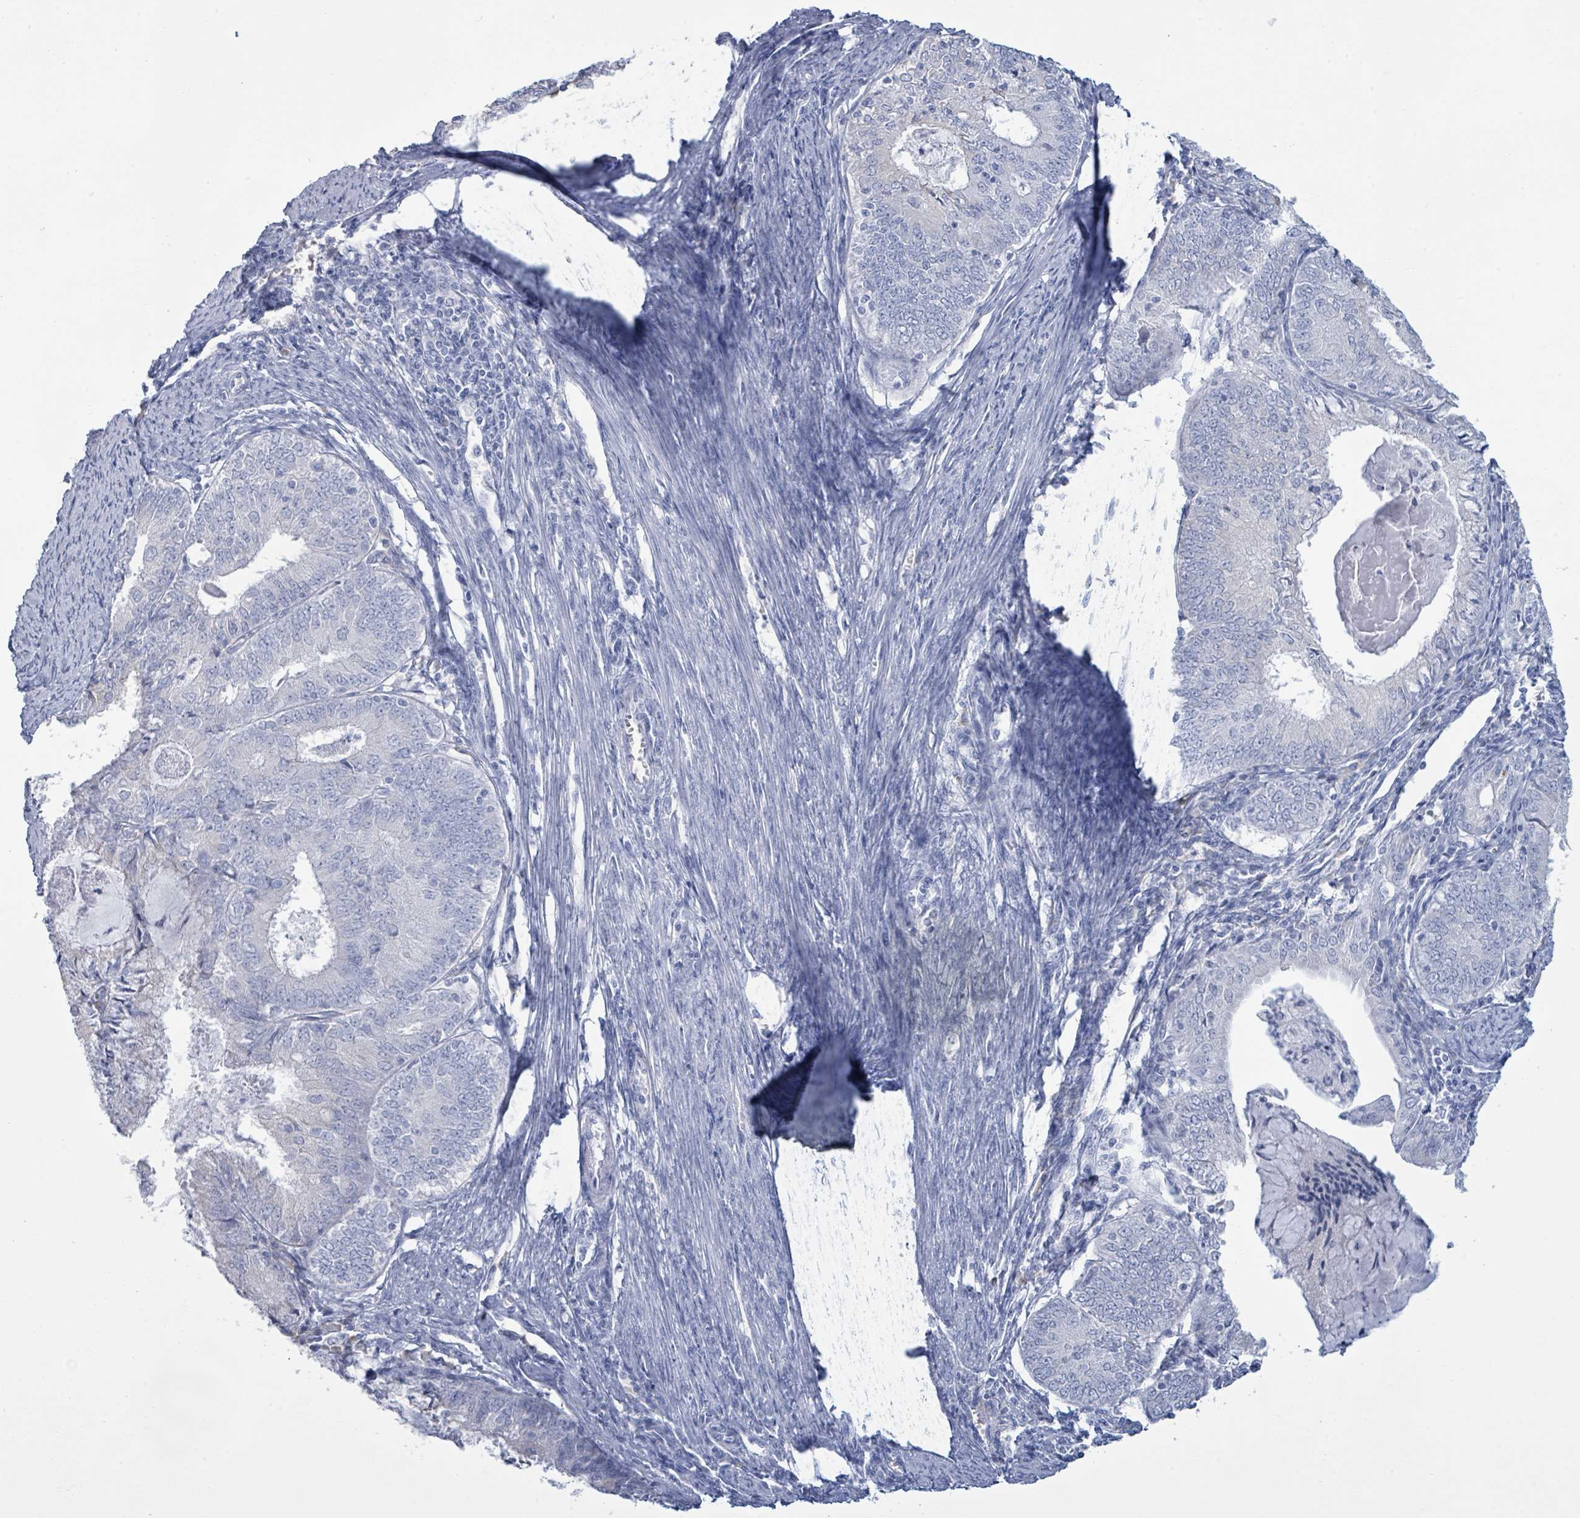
{"staining": {"intensity": "negative", "quantity": "none", "location": "none"}, "tissue": "endometrial cancer", "cell_type": "Tumor cells", "image_type": "cancer", "snomed": [{"axis": "morphology", "description": "Adenocarcinoma, NOS"}, {"axis": "topography", "description": "Endometrium"}], "caption": "Image shows no significant protein expression in tumor cells of endometrial cancer.", "gene": "PGA3", "patient": {"sex": "female", "age": 57}}